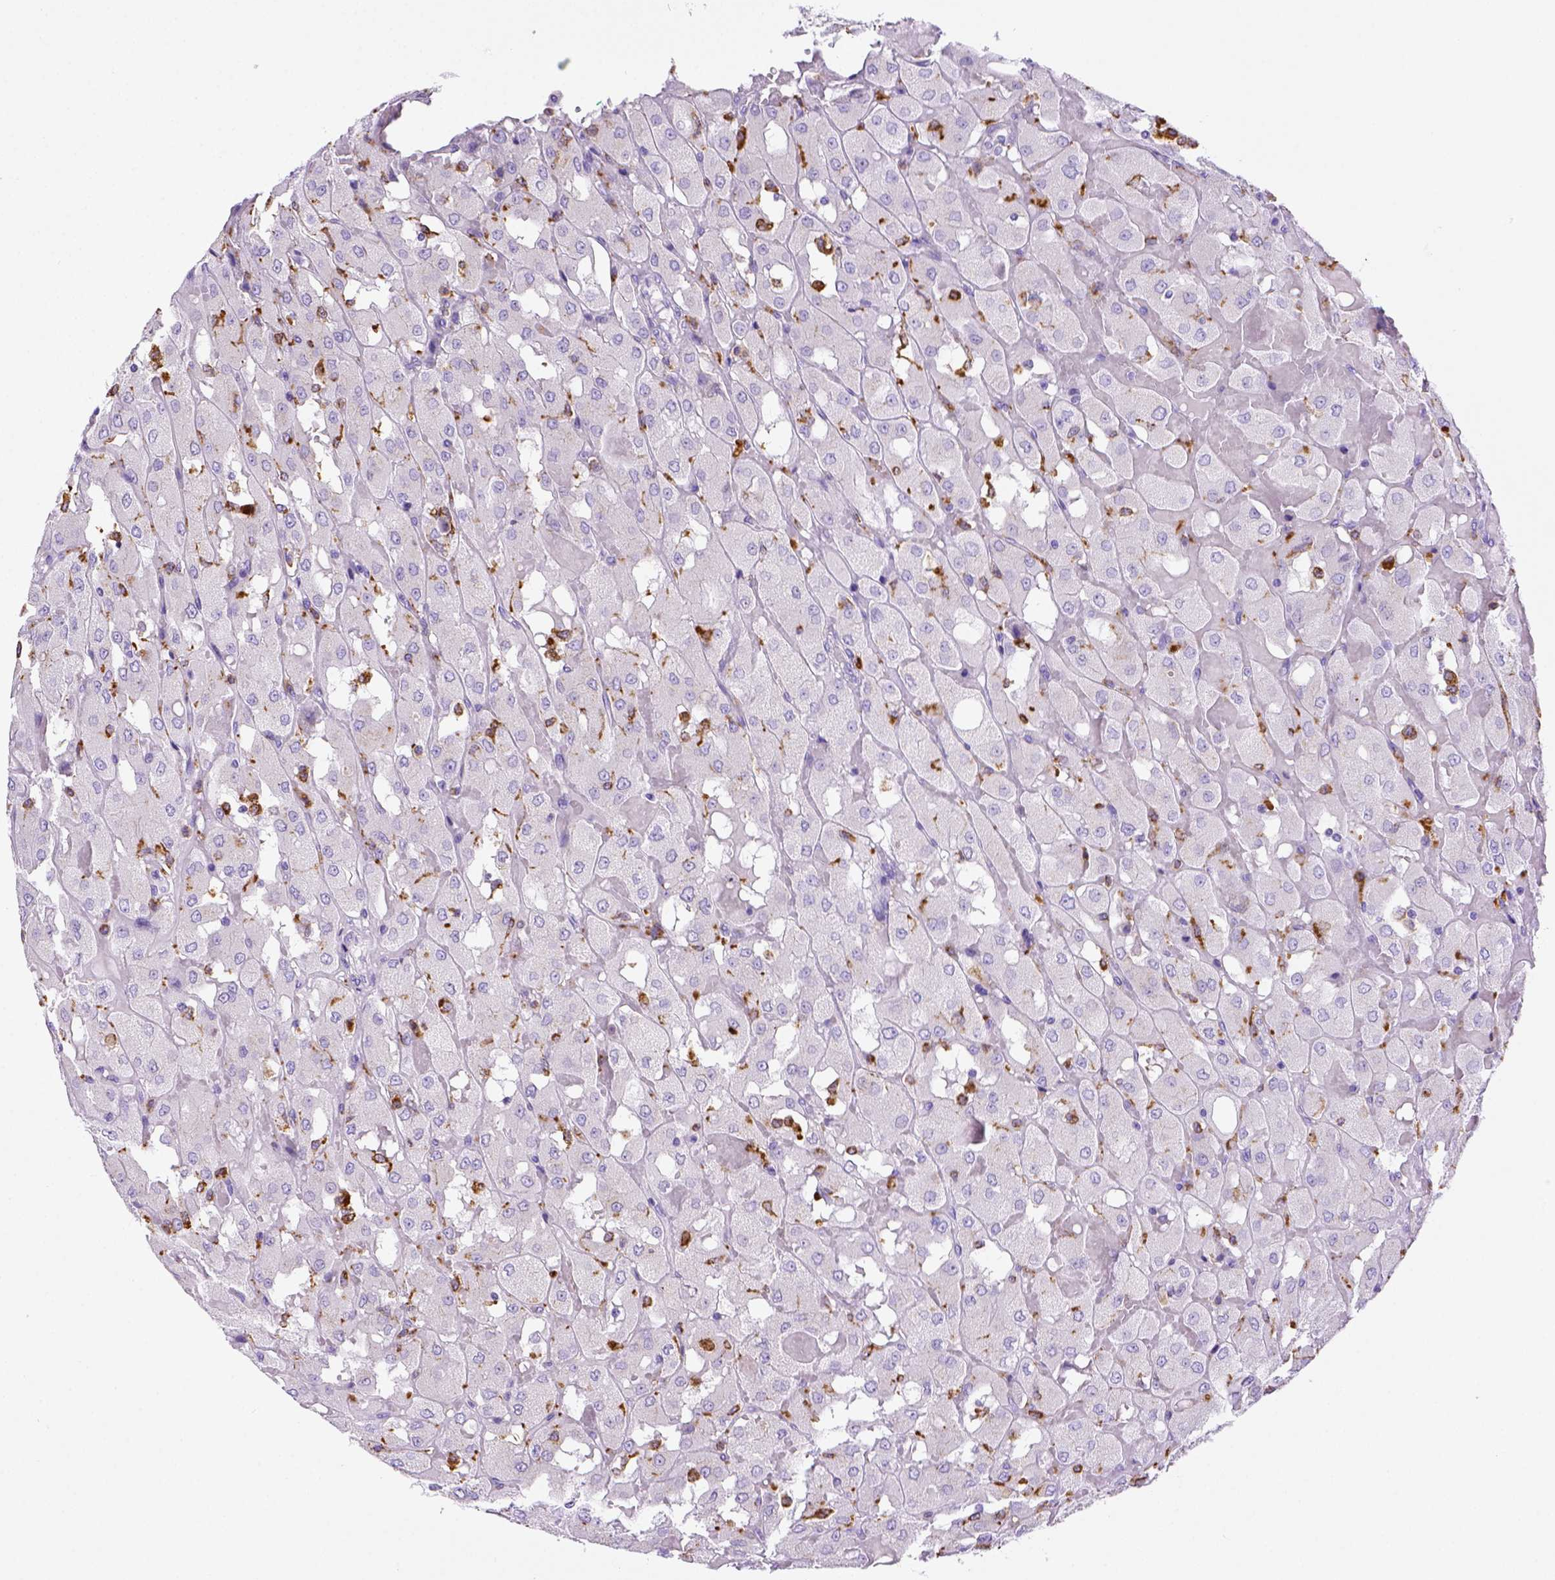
{"staining": {"intensity": "negative", "quantity": "none", "location": "none"}, "tissue": "renal cancer", "cell_type": "Tumor cells", "image_type": "cancer", "snomed": [{"axis": "morphology", "description": "Adenocarcinoma, NOS"}, {"axis": "topography", "description": "Kidney"}], "caption": "The micrograph shows no staining of tumor cells in renal cancer.", "gene": "CD68", "patient": {"sex": "male", "age": 72}}